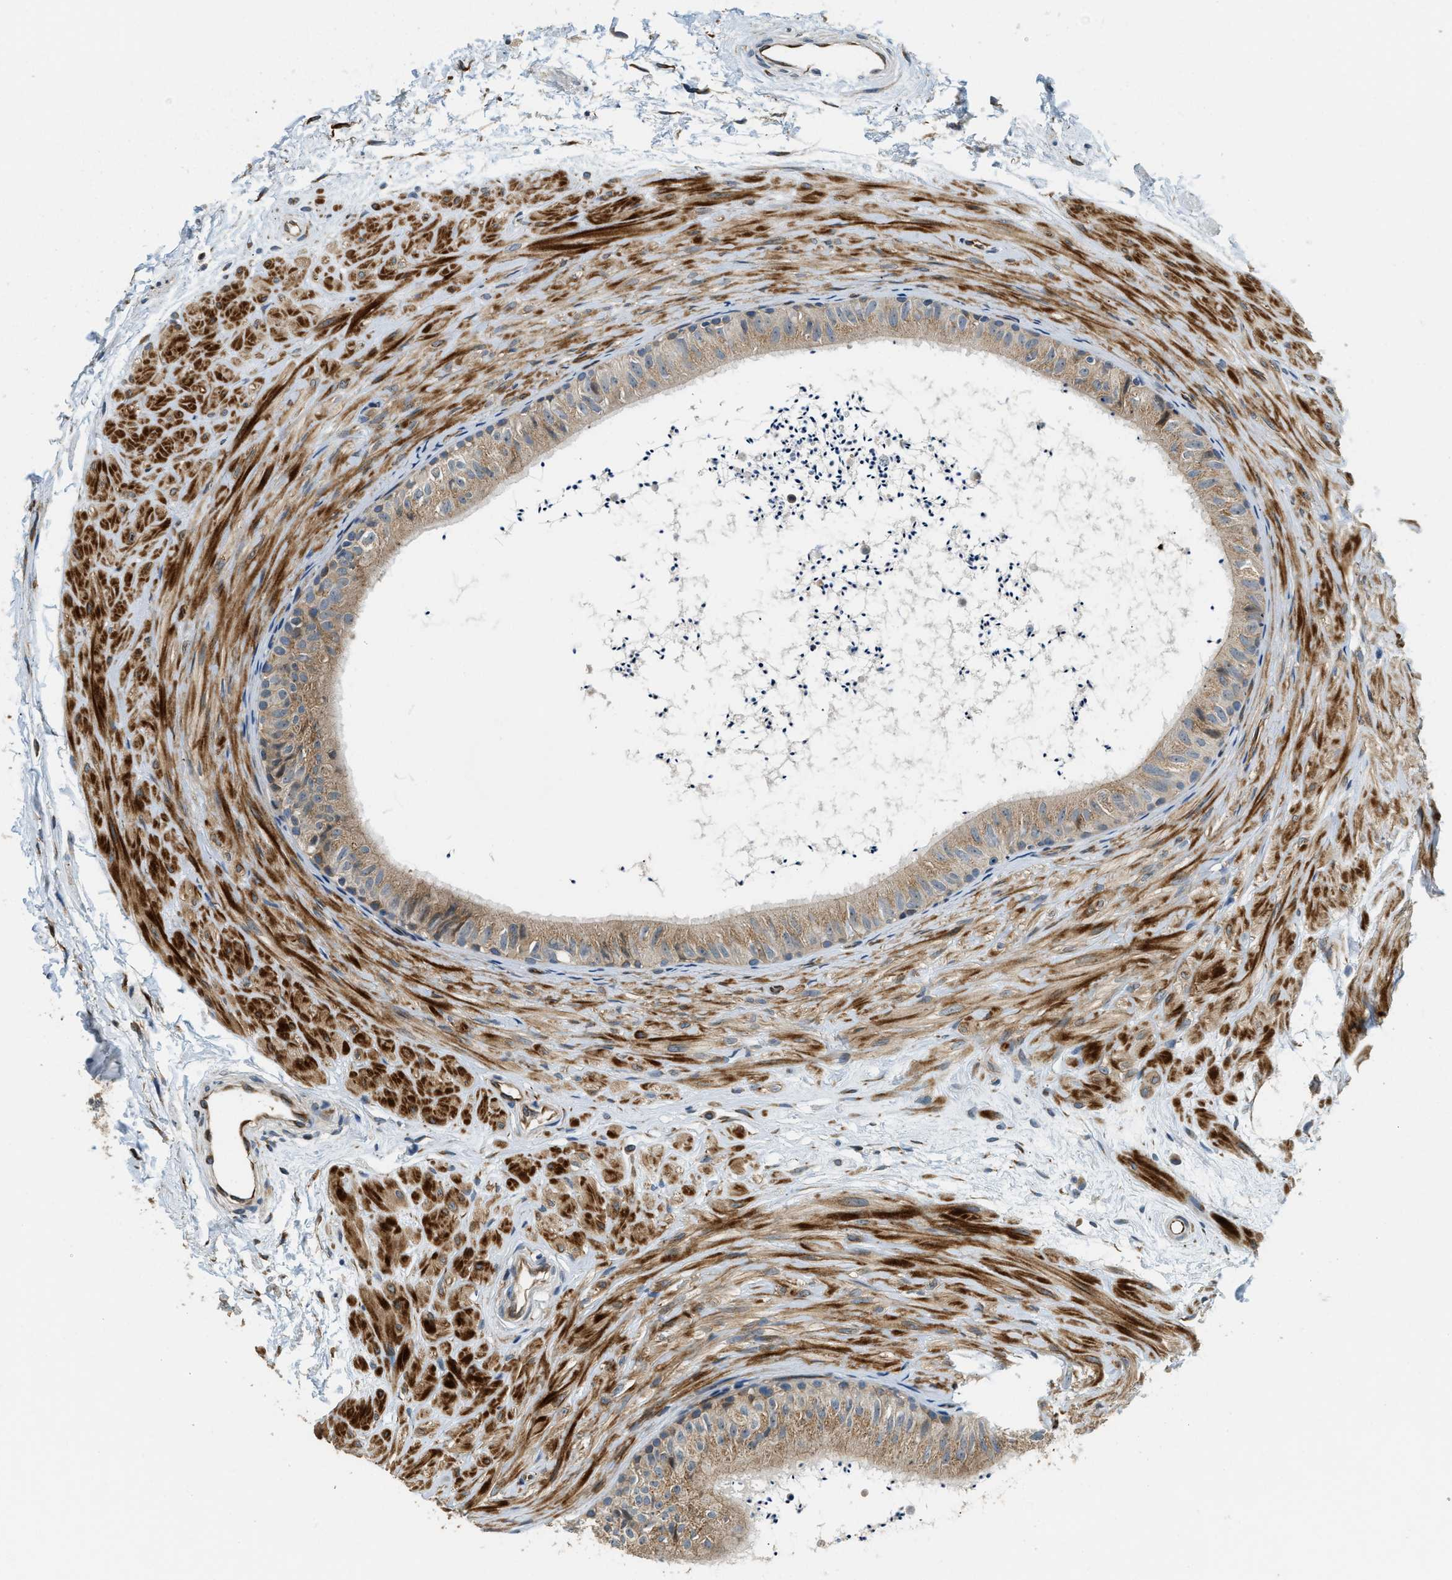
{"staining": {"intensity": "moderate", "quantity": ">75%", "location": "cytoplasmic/membranous"}, "tissue": "epididymis", "cell_type": "Glandular cells", "image_type": "normal", "snomed": [{"axis": "morphology", "description": "Normal tissue, NOS"}, {"axis": "topography", "description": "Epididymis"}], "caption": "A brown stain labels moderate cytoplasmic/membranous staining of a protein in glandular cells of normal epididymis. The protein is stained brown, and the nuclei are stained in blue (DAB IHC with brightfield microscopy, high magnification).", "gene": "ALOX12", "patient": {"sex": "male", "age": 56}}